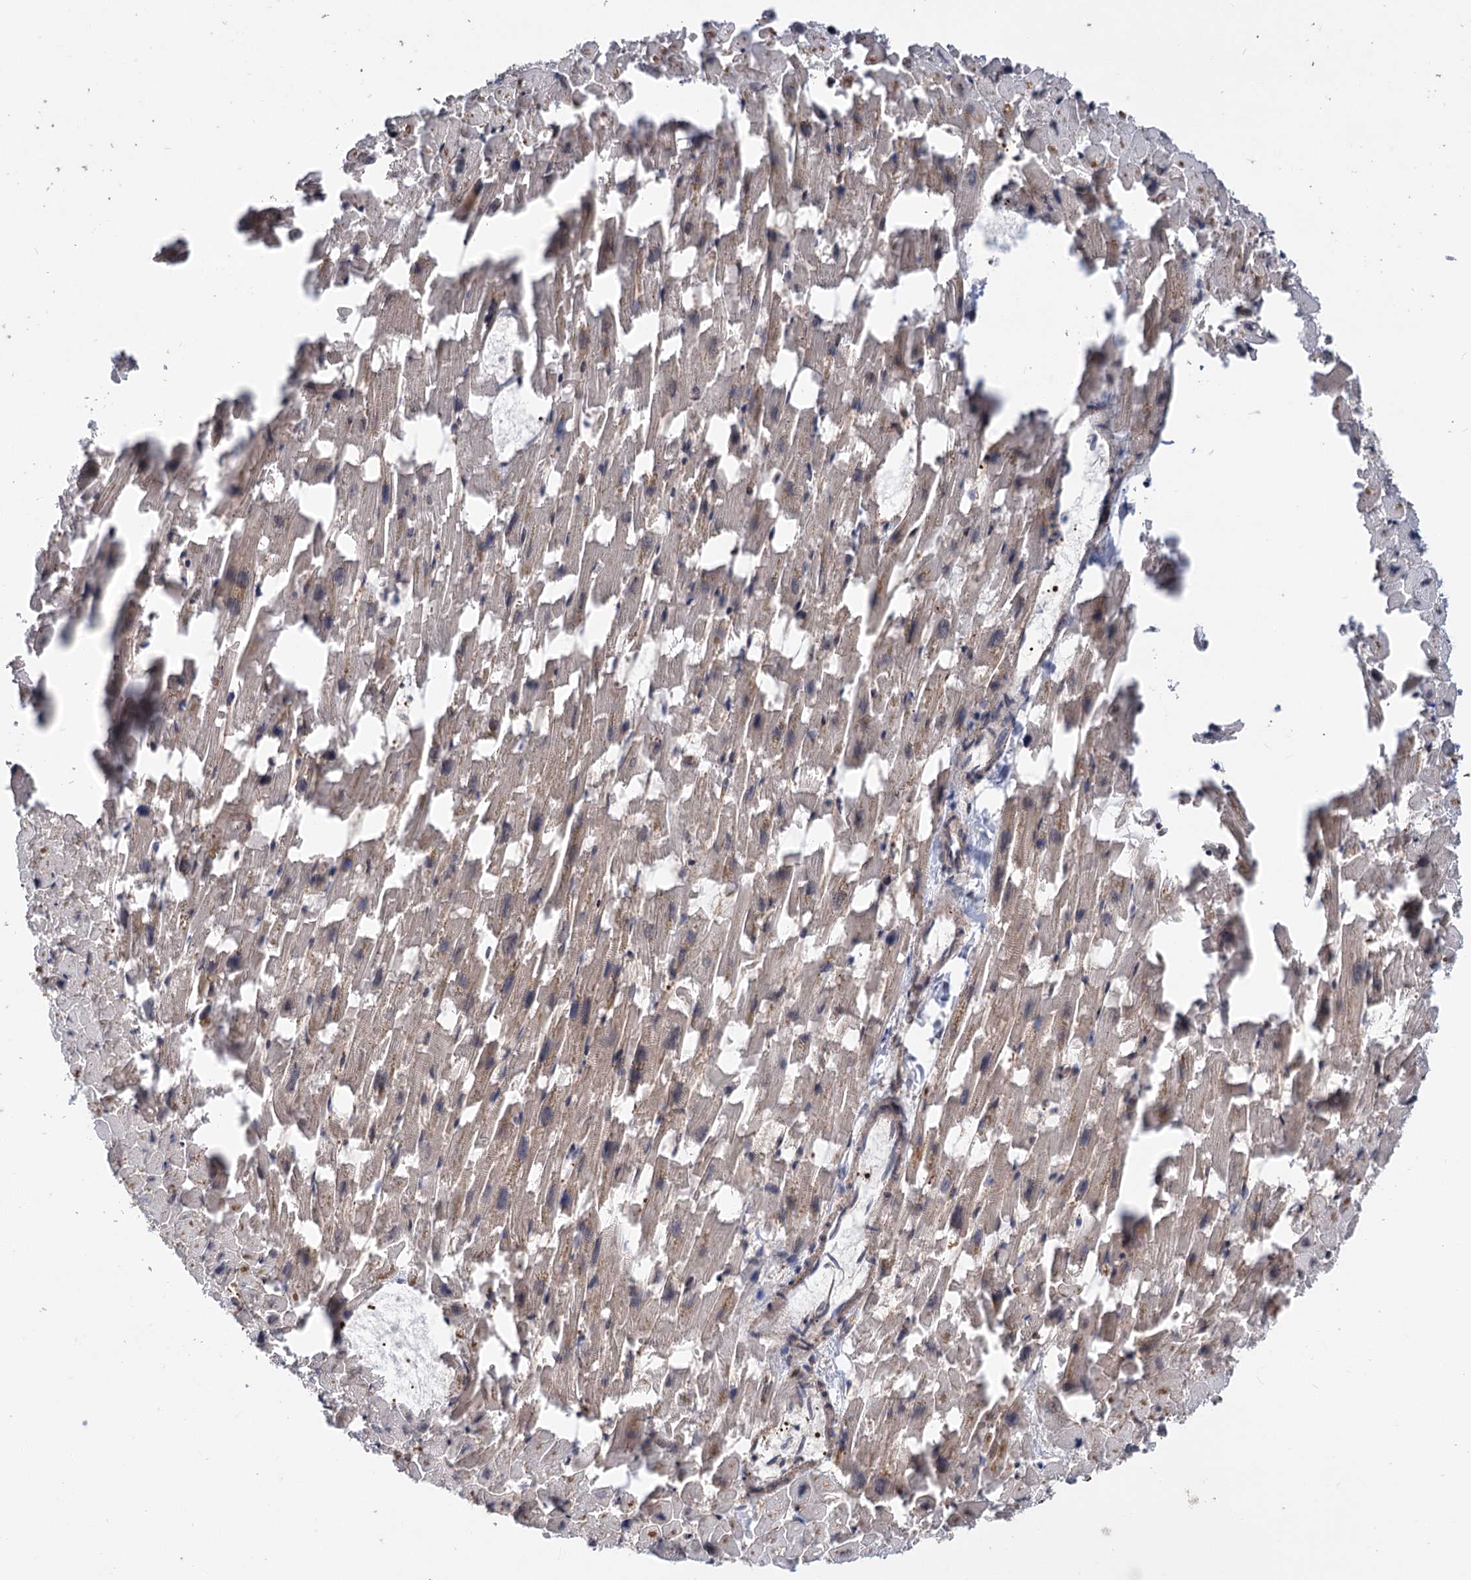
{"staining": {"intensity": "moderate", "quantity": ">75%", "location": "cytoplasmic/membranous,nuclear"}, "tissue": "heart muscle", "cell_type": "Cardiomyocytes", "image_type": "normal", "snomed": [{"axis": "morphology", "description": "Normal tissue, NOS"}, {"axis": "topography", "description": "Heart"}], "caption": "Brown immunohistochemical staining in benign human heart muscle displays moderate cytoplasmic/membranous,nuclear staining in approximately >75% of cardiomyocytes. (DAB = brown stain, brightfield microscopy at high magnification).", "gene": "MAML1", "patient": {"sex": "female", "age": 64}}